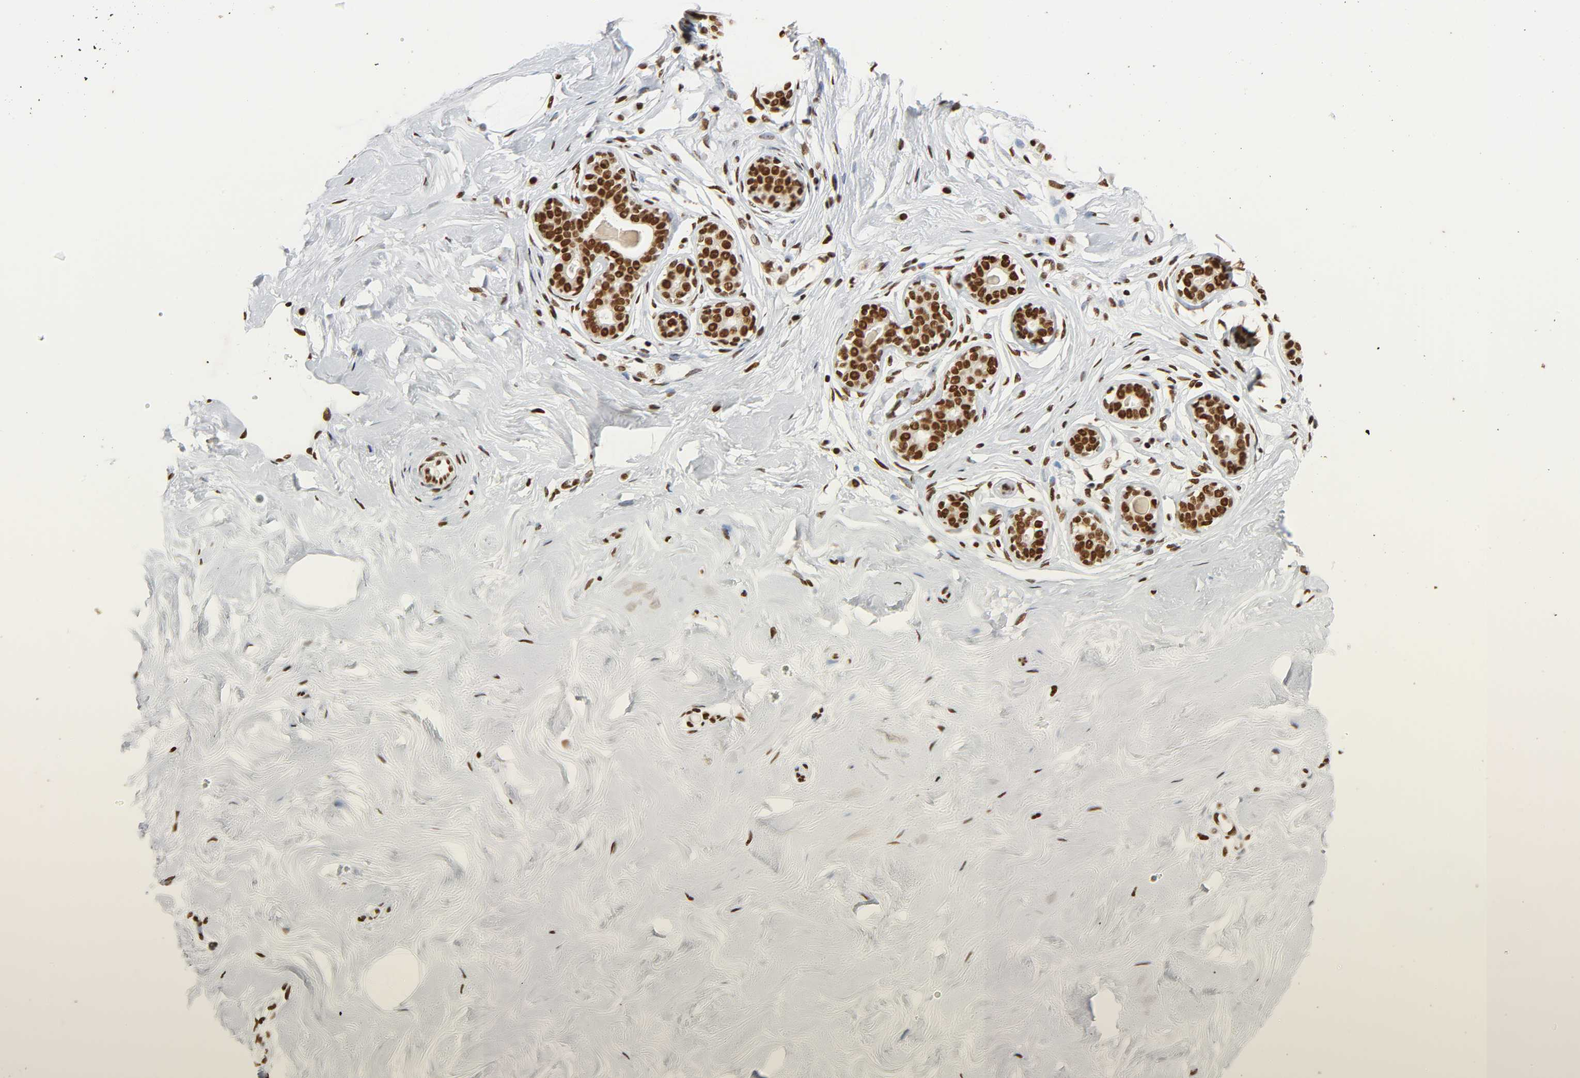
{"staining": {"intensity": "strong", "quantity": ">75%", "location": "nuclear"}, "tissue": "breast", "cell_type": "Adipocytes", "image_type": "normal", "snomed": [{"axis": "morphology", "description": "Normal tissue, NOS"}, {"axis": "topography", "description": "Breast"}], "caption": "Protein staining of benign breast displays strong nuclear staining in approximately >75% of adipocytes.", "gene": "HNRNPC", "patient": {"sex": "female", "age": 23}}